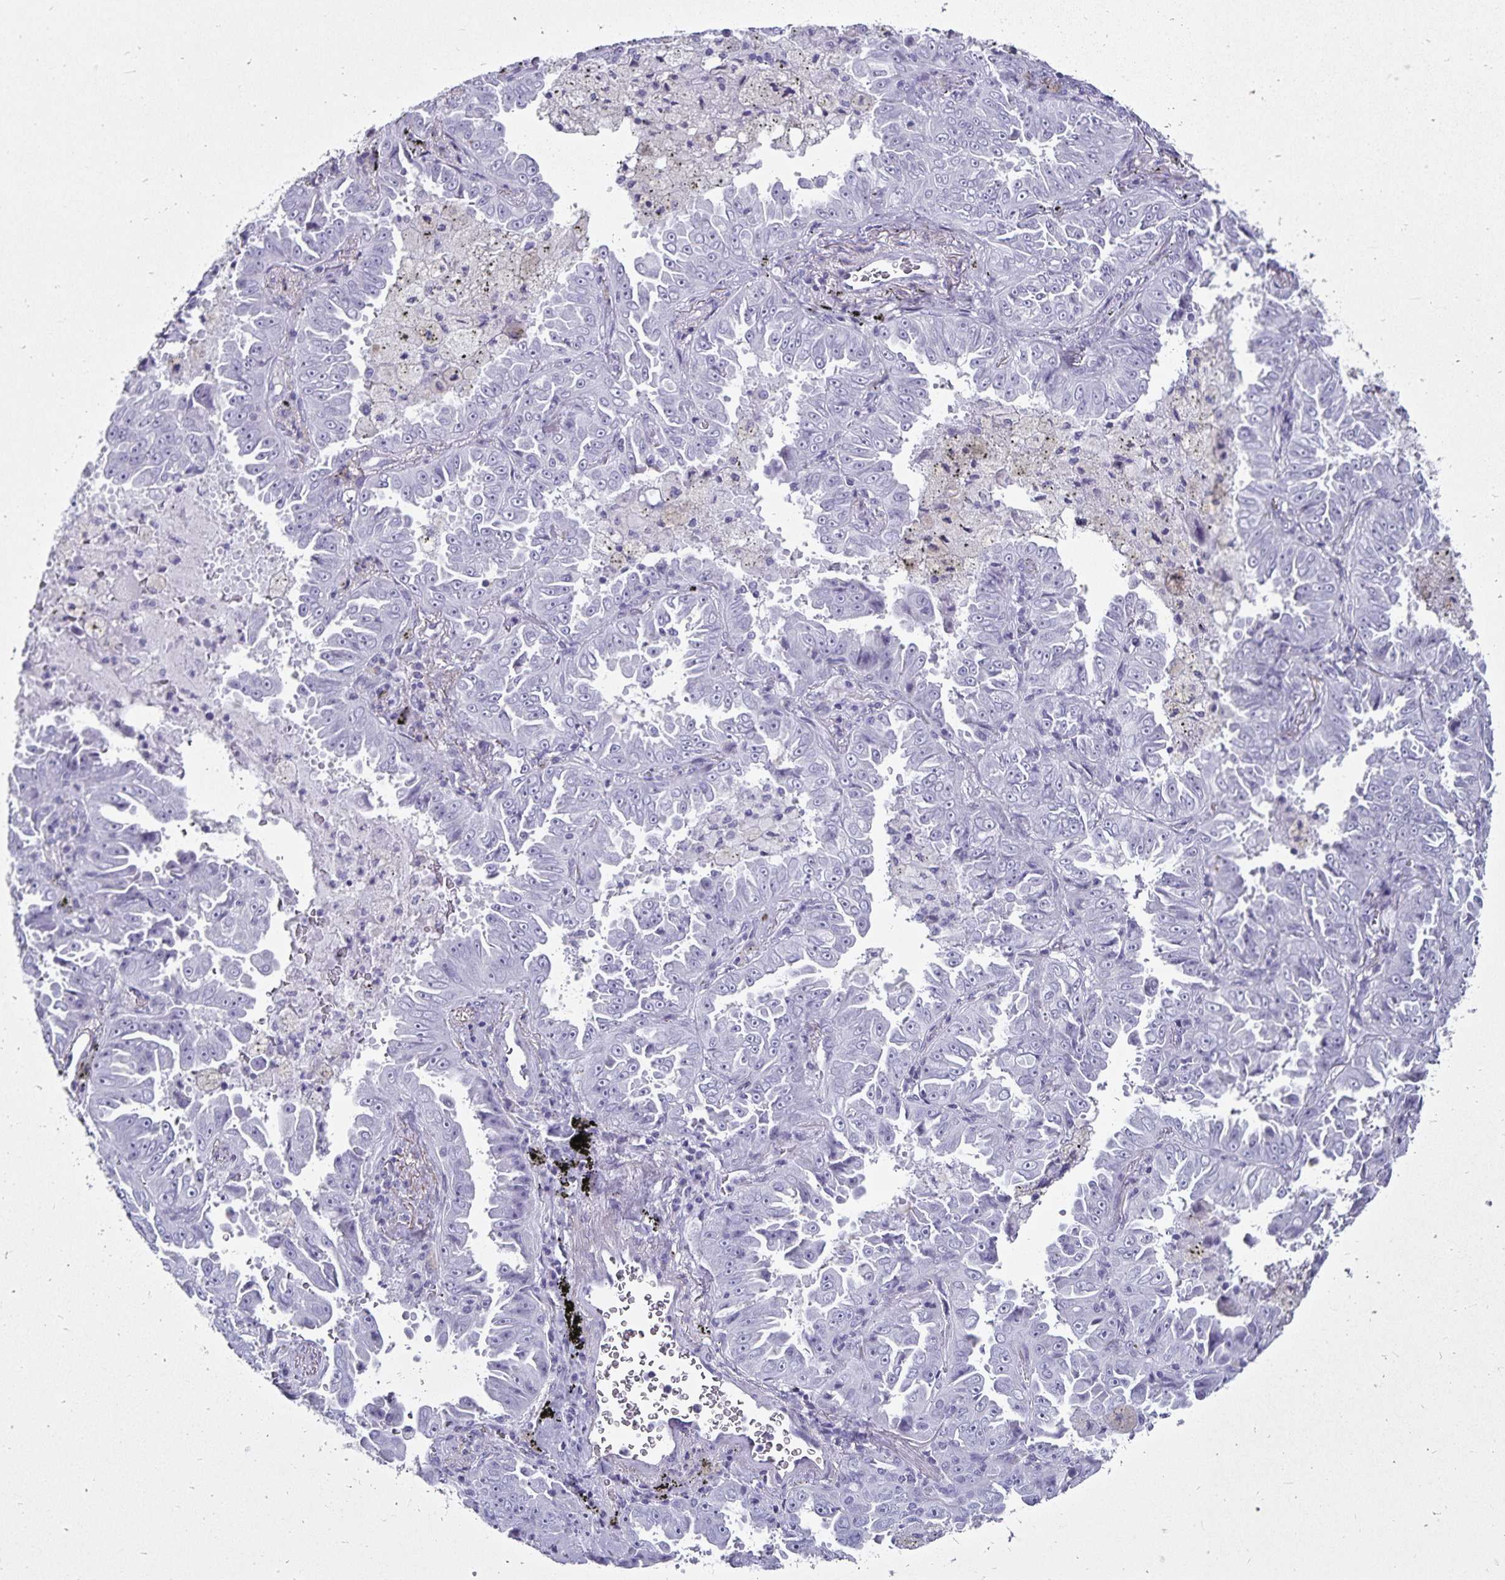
{"staining": {"intensity": "negative", "quantity": "none", "location": "none"}, "tissue": "lung cancer", "cell_type": "Tumor cells", "image_type": "cancer", "snomed": [{"axis": "morphology", "description": "Adenocarcinoma, NOS"}, {"axis": "topography", "description": "Lung"}], "caption": "The IHC photomicrograph has no significant staining in tumor cells of lung adenocarcinoma tissue.", "gene": "DEFA6", "patient": {"sex": "female", "age": 52}}